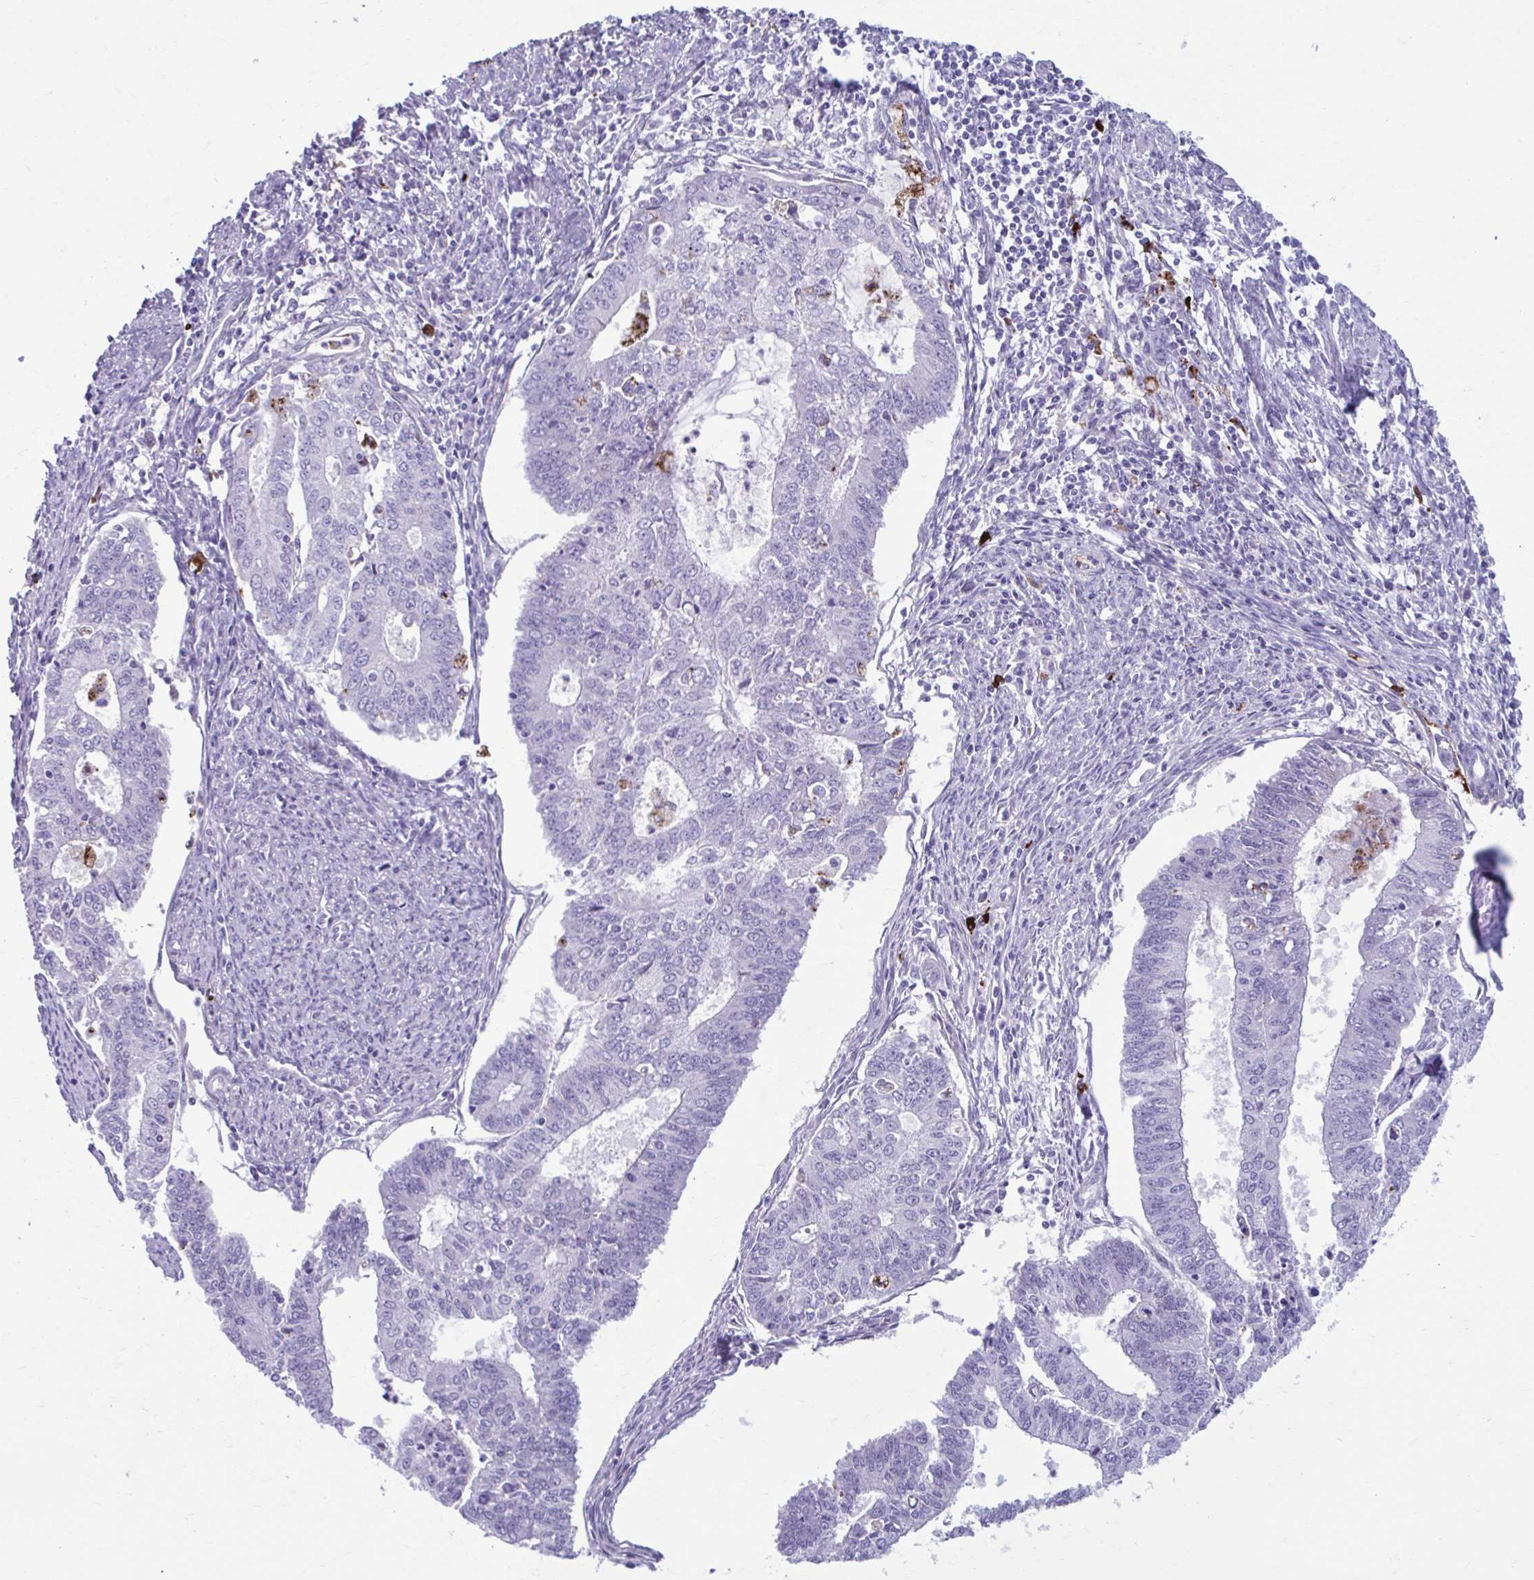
{"staining": {"intensity": "negative", "quantity": "none", "location": "none"}, "tissue": "endometrial cancer", "cell_type": "Tumor cells", "image_type": "cancer", "snomed": [{"axis": "morphology", "description": "Adenocarcinoma, NOS"}, {"axis": "topography", "description": "Endometrium"}], "caption": "DAB (3,3'-diaminobenzidine) immunohistochemical staining of adenocarcinoma (endometrial) demonstrates no significant expression in tumor cells.", "gene": "C12orf71", "patient": {"sex": "female", "age": 61}}